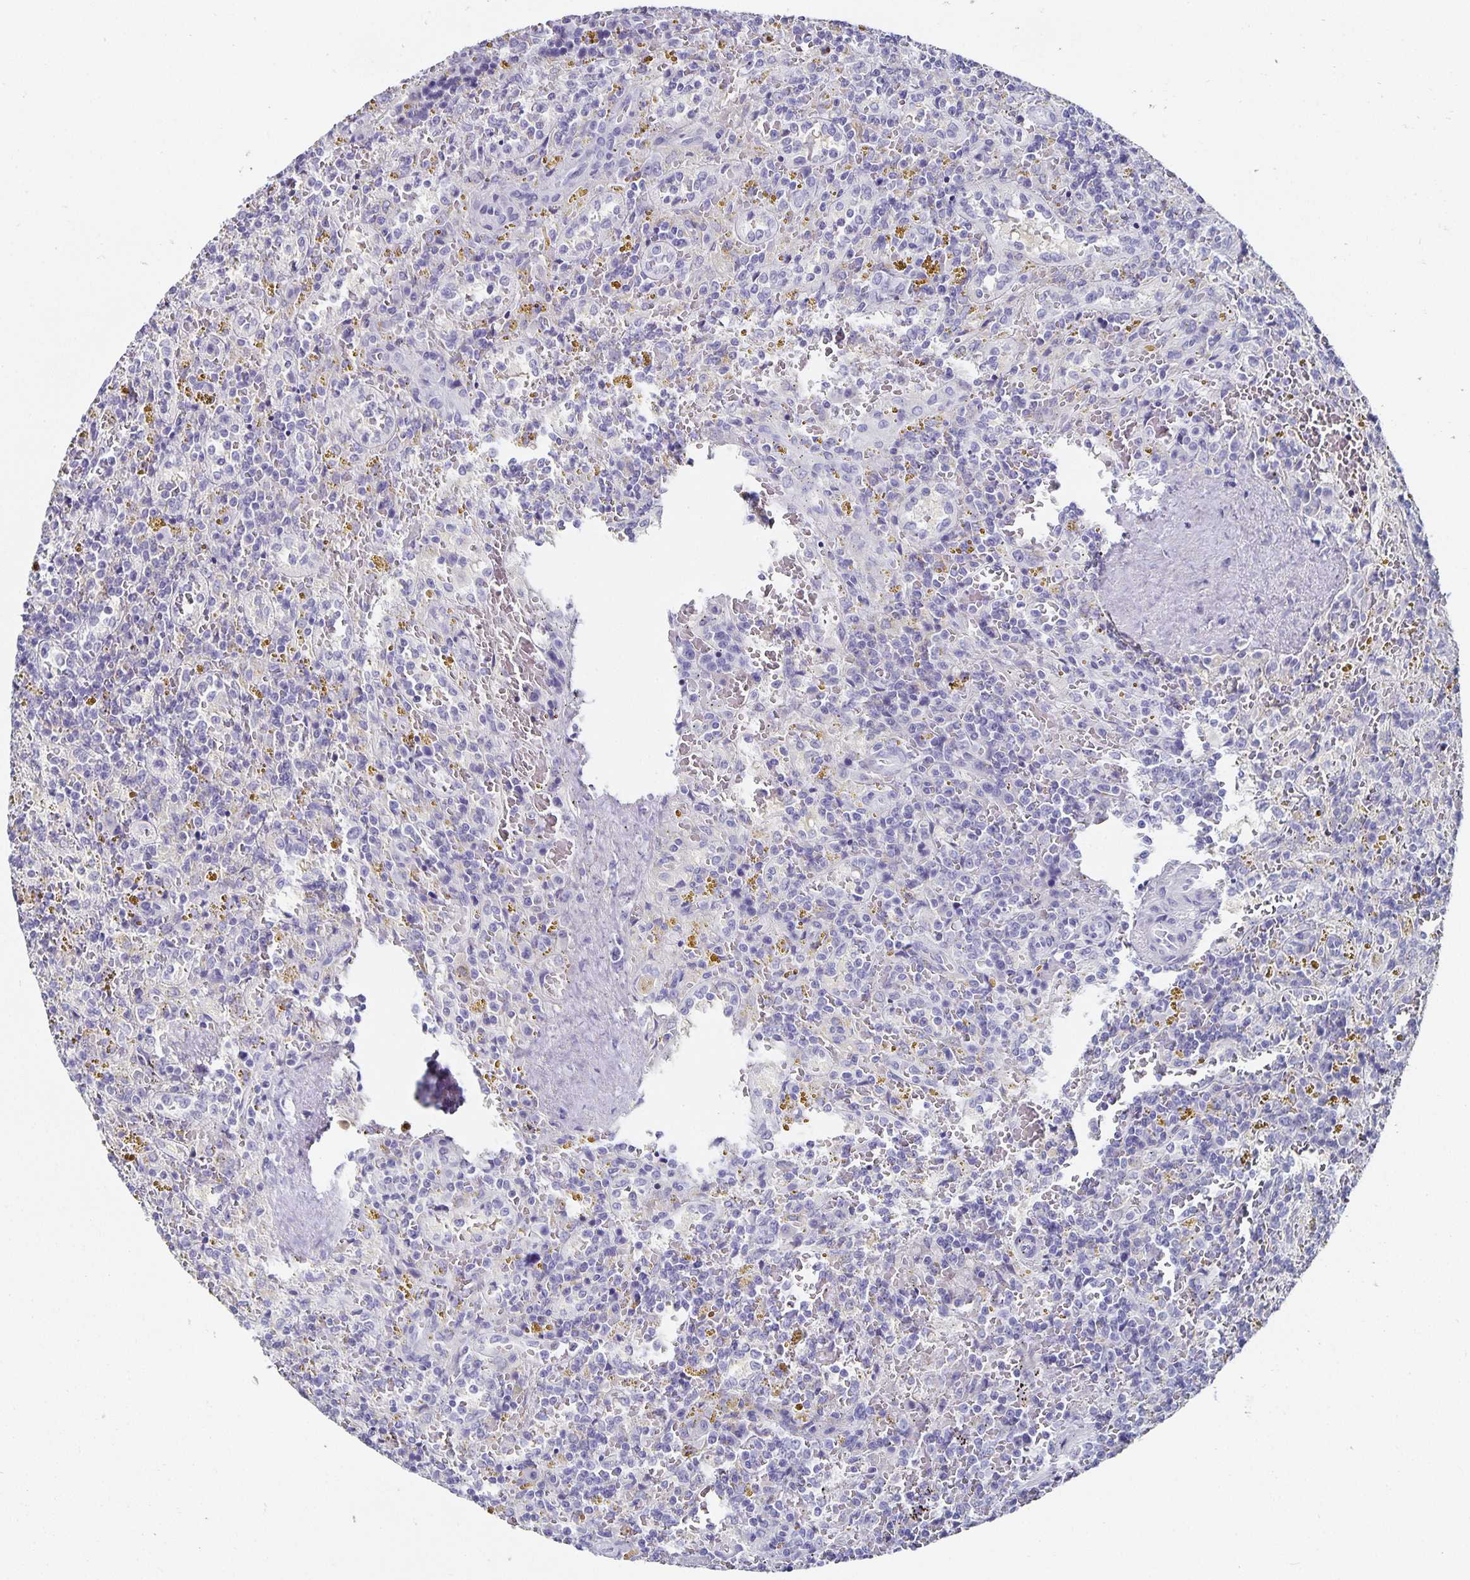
{"staining": {"intensity": "negative", "quantity": "none", "location": "none"}, "tissue": "lymphoma", "cell_type": "Tumor cells", "image_type": "cancer", "snomed": [{"axis": "morphology", "description": "Malignant lymphoma, non-Hodgkin's type, Low grade"}, {"axis": "topography", "description": "Spleen"}], "caption": "Tumor cells show no significant staining in low-grade malignant lymphoma, non-Hodgkin's type.", "gene": "CHGA", "patient": {"sex": "female", "age": 65}}